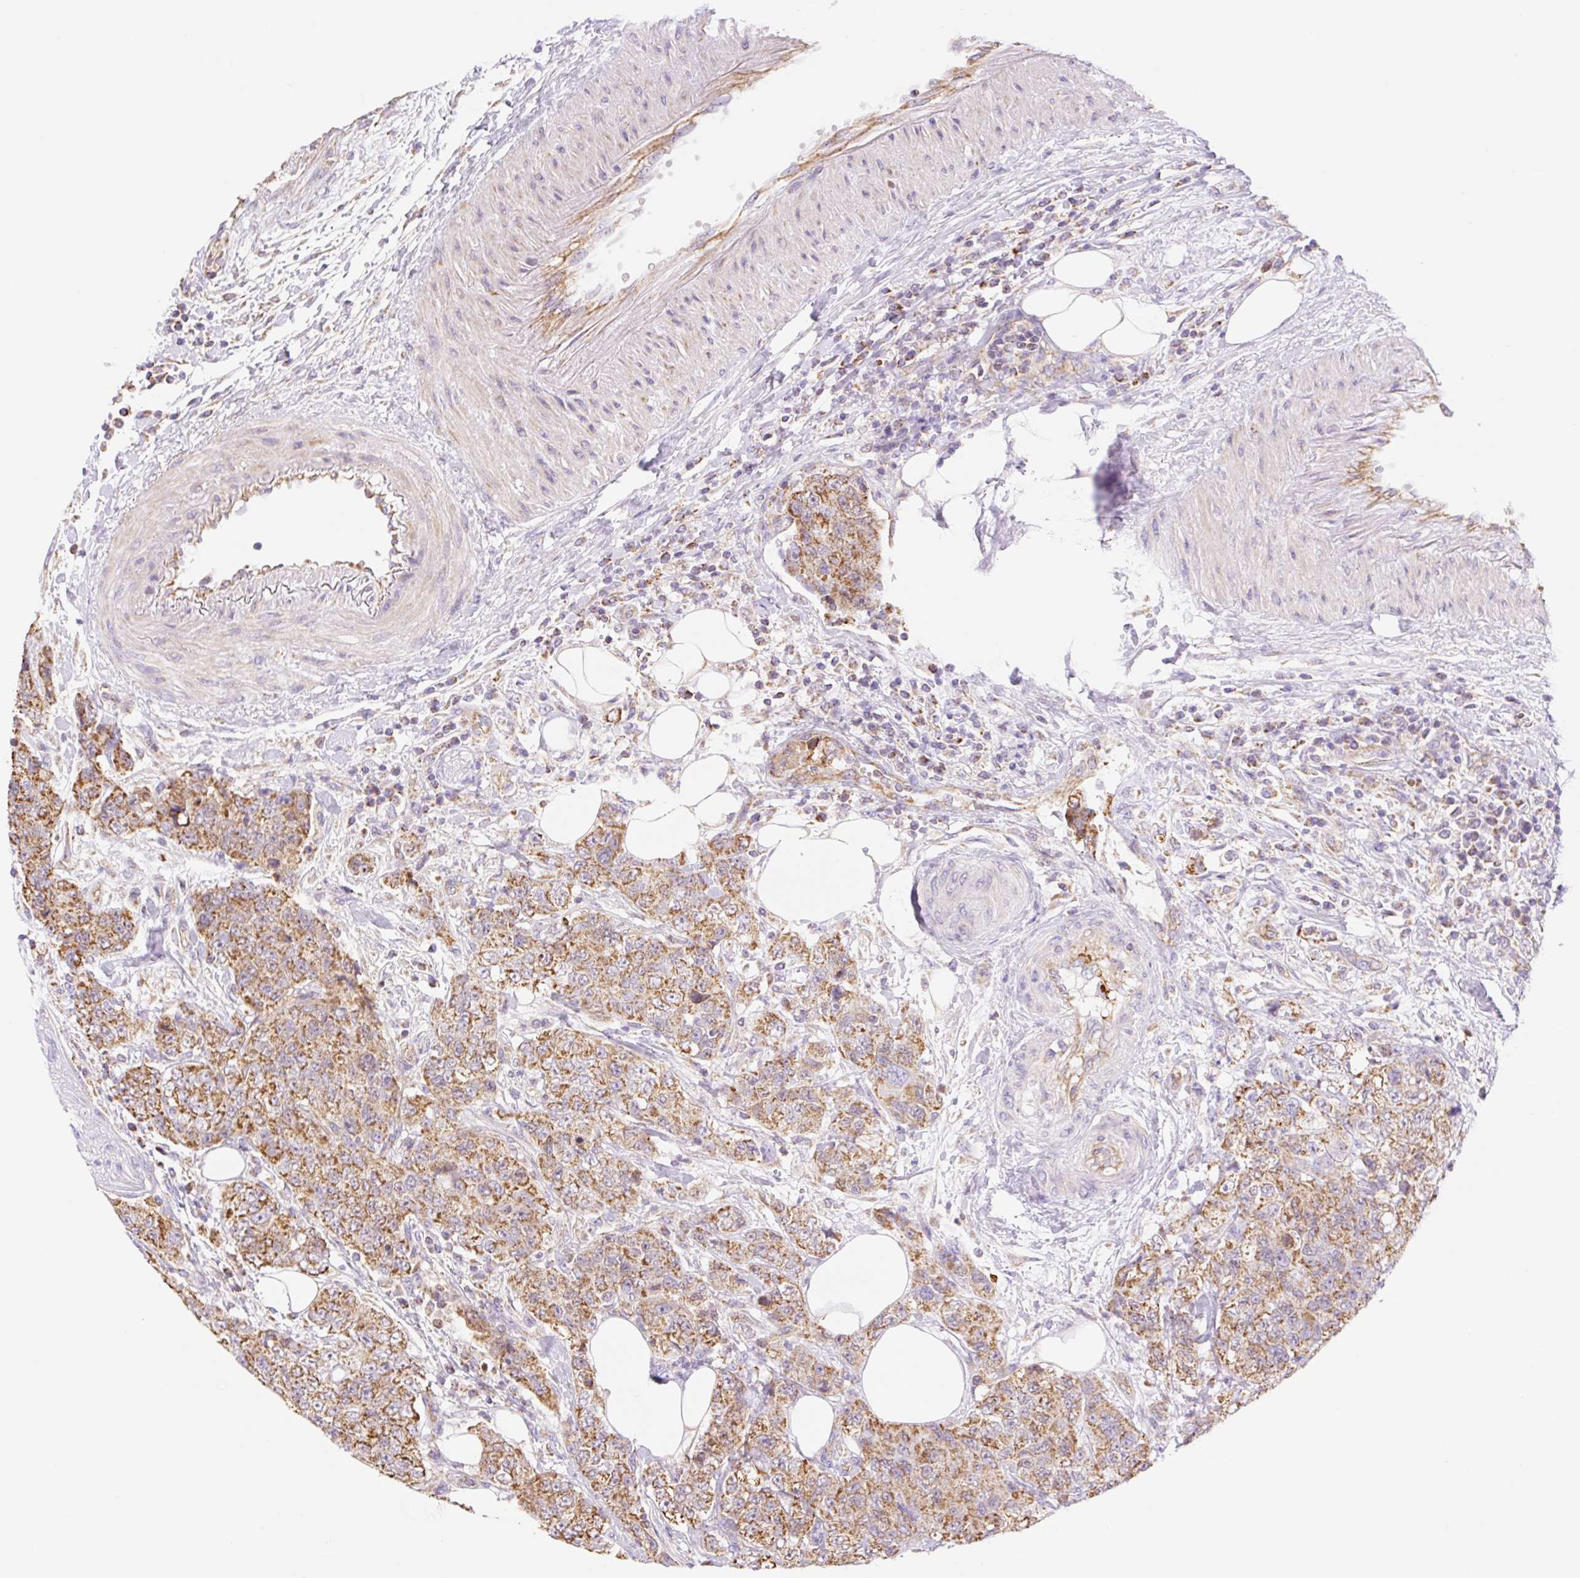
{"staining": {"intensity": "moderate", "quantity": ">75%", "location": "cytoplasmic/membranous"}, "tissue": "urothelial cancer", "cell_type": "Tumor cells", "image_type": "cancer", "snomed": [{"axis": "morphology", "description": "Urothelial carcinoma, High grade"}, {"axis": "topography", "description": "Urinary bladder"}], "caption": "IHC (DAB (3,3'-diaminobenzidine)) staining of human urothelial cancer reveals moderate cytoplasmic/membranous protein positivity in approximately >75% of tumor cells.", "gene": "ESAM", "patient": {"sex": "female", "age": 78}}